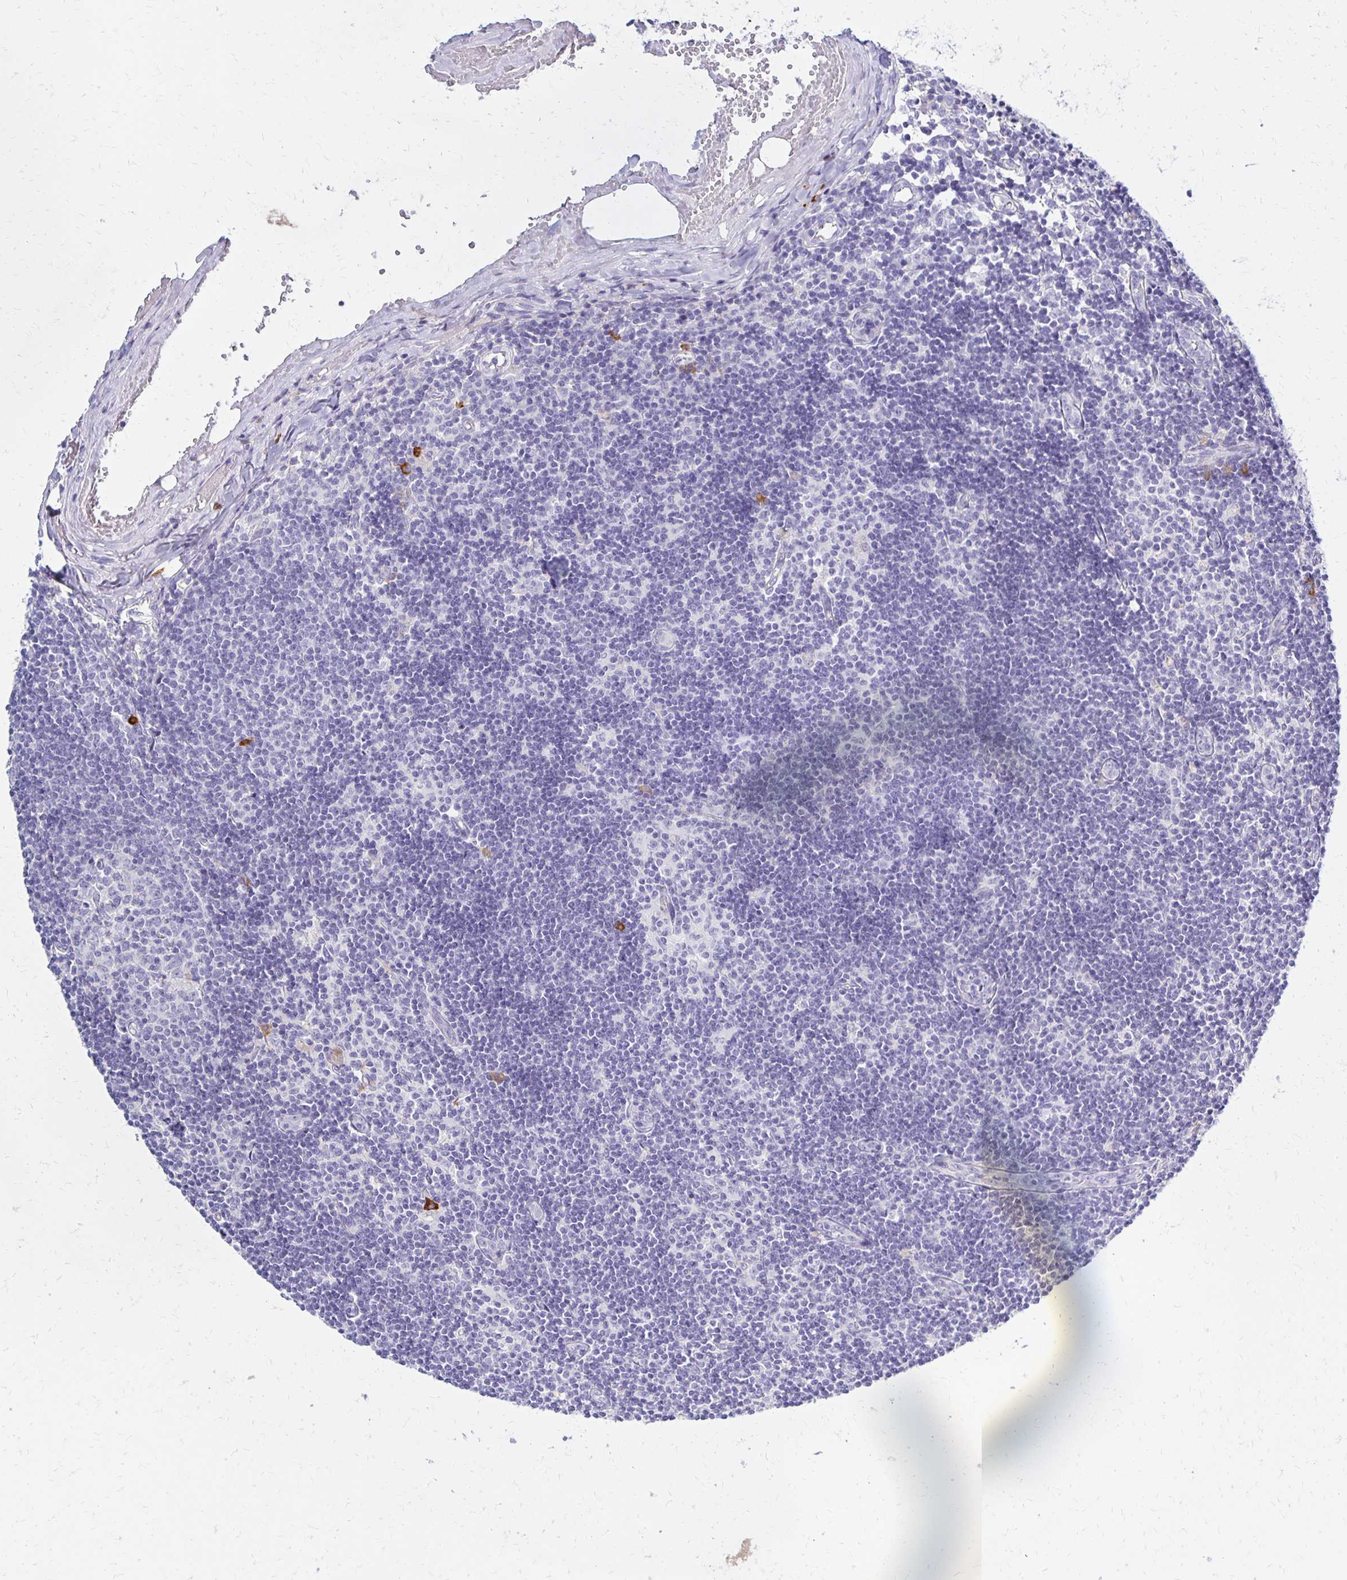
{"staining": {"intensity": "negative", "quantity": "none", "location": "none"}, "tissue": "lymph node", "cell_type": "Germinal center cells", "image_type": "normal", "snomed": [{"axis": "morphology", "description": "Normal tissue, NOS"}, {"axis": "topography", "description": "Lymph node"}], "caption": "Germinal center cells show no significant staining in normal lymph node.", "gene": "FNTB", "patient": {"sex": "female", "age": 31}}